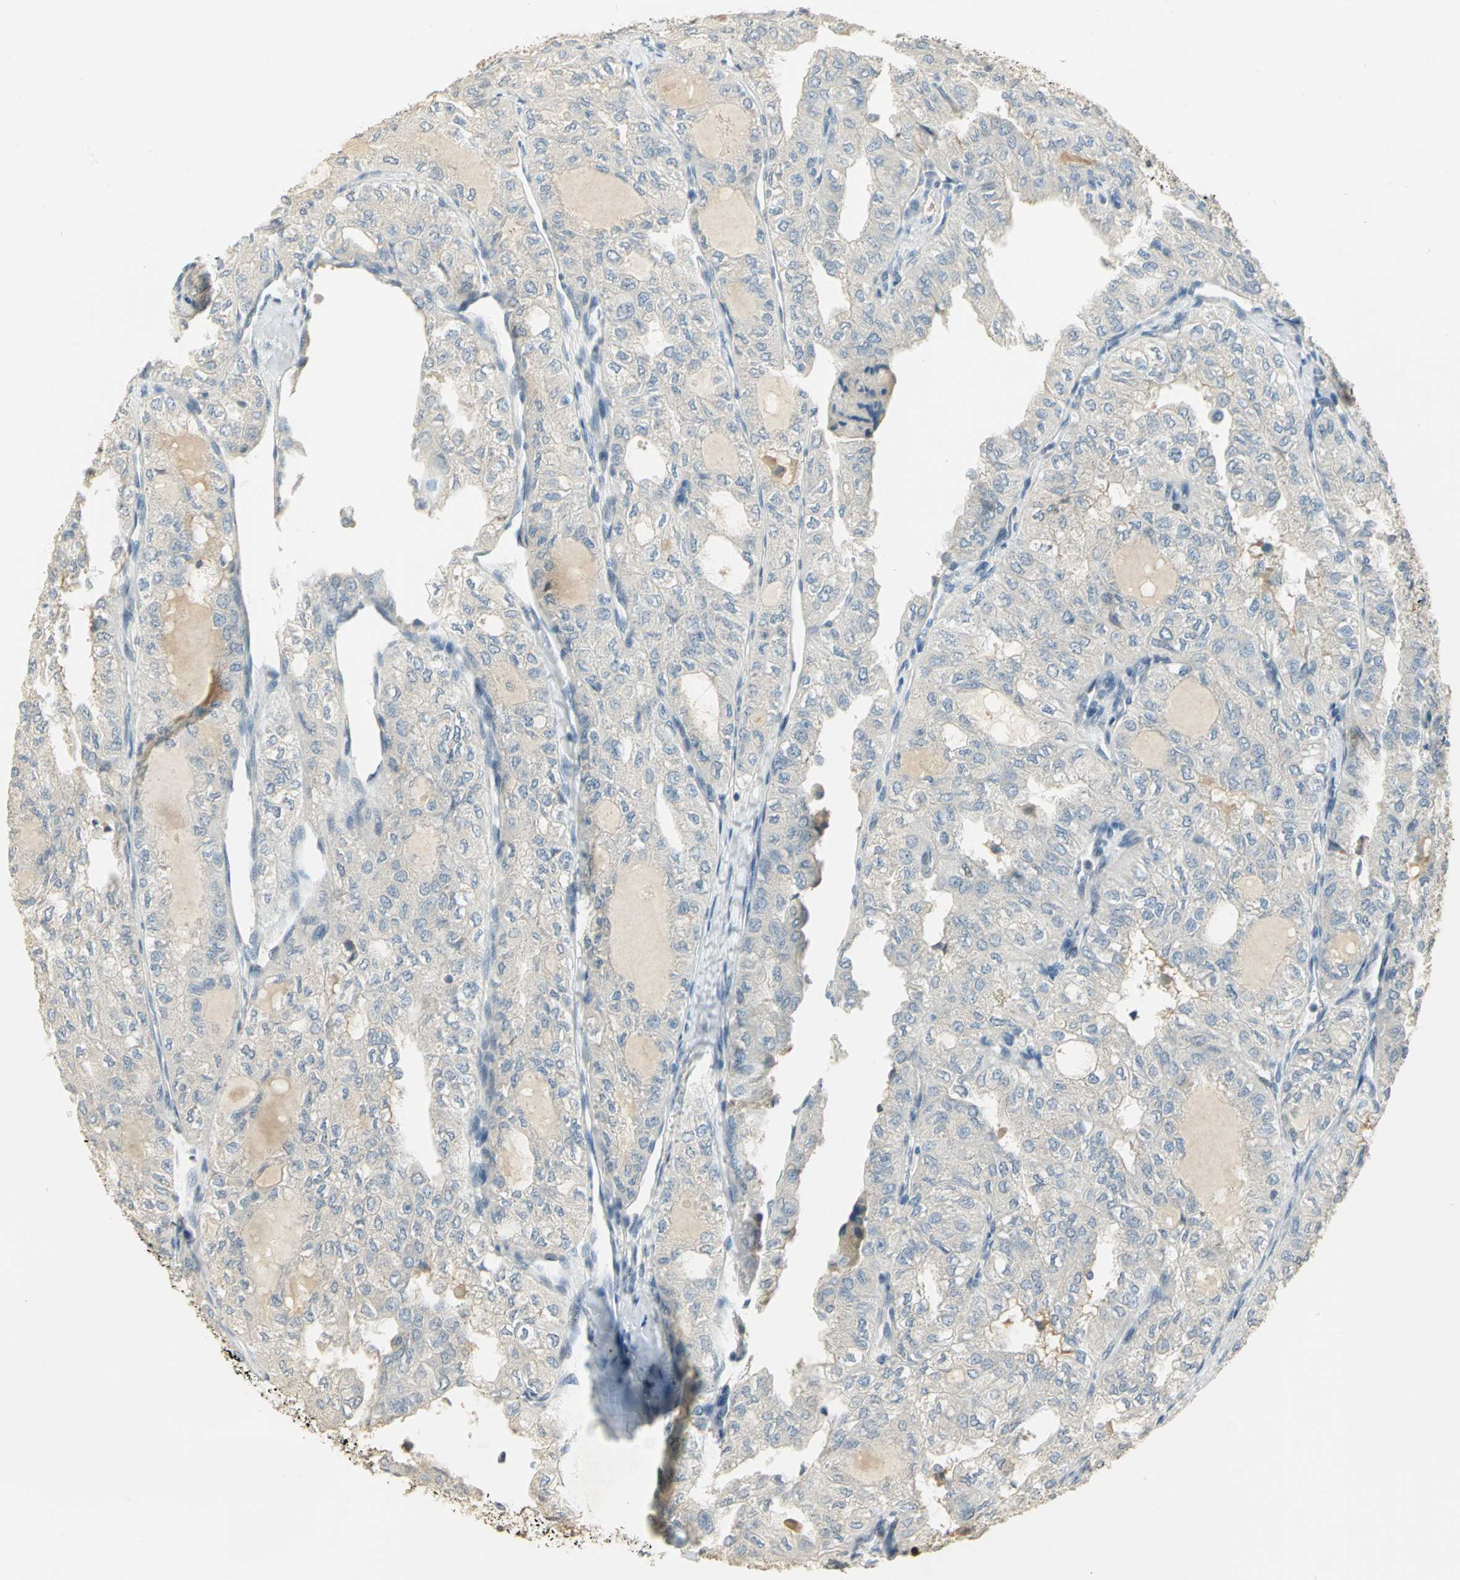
{"staining": {"intensity": "moderate", "quantity": "<25%", "location": "nuclear"}, "tissue": "thyroid cancer", "cell_type": "Tumor cells", "image_type": "cancer", "snomed": [{"axis": "morphology", "description": "Follicular adenoma carcinoma, NOS"}, {"axis": "topography", "description": "Thyroid gland"}], "caption": "Immunohistochemistry (IHC) of human thyroid cancer displays low levels of moderate nuclear staining in about <25% of tumor cells. (Brightfield microscopy of DAB IHC at high magnification).", "gene": "AK6", "patient": {"sex": "male", "age": 75}}